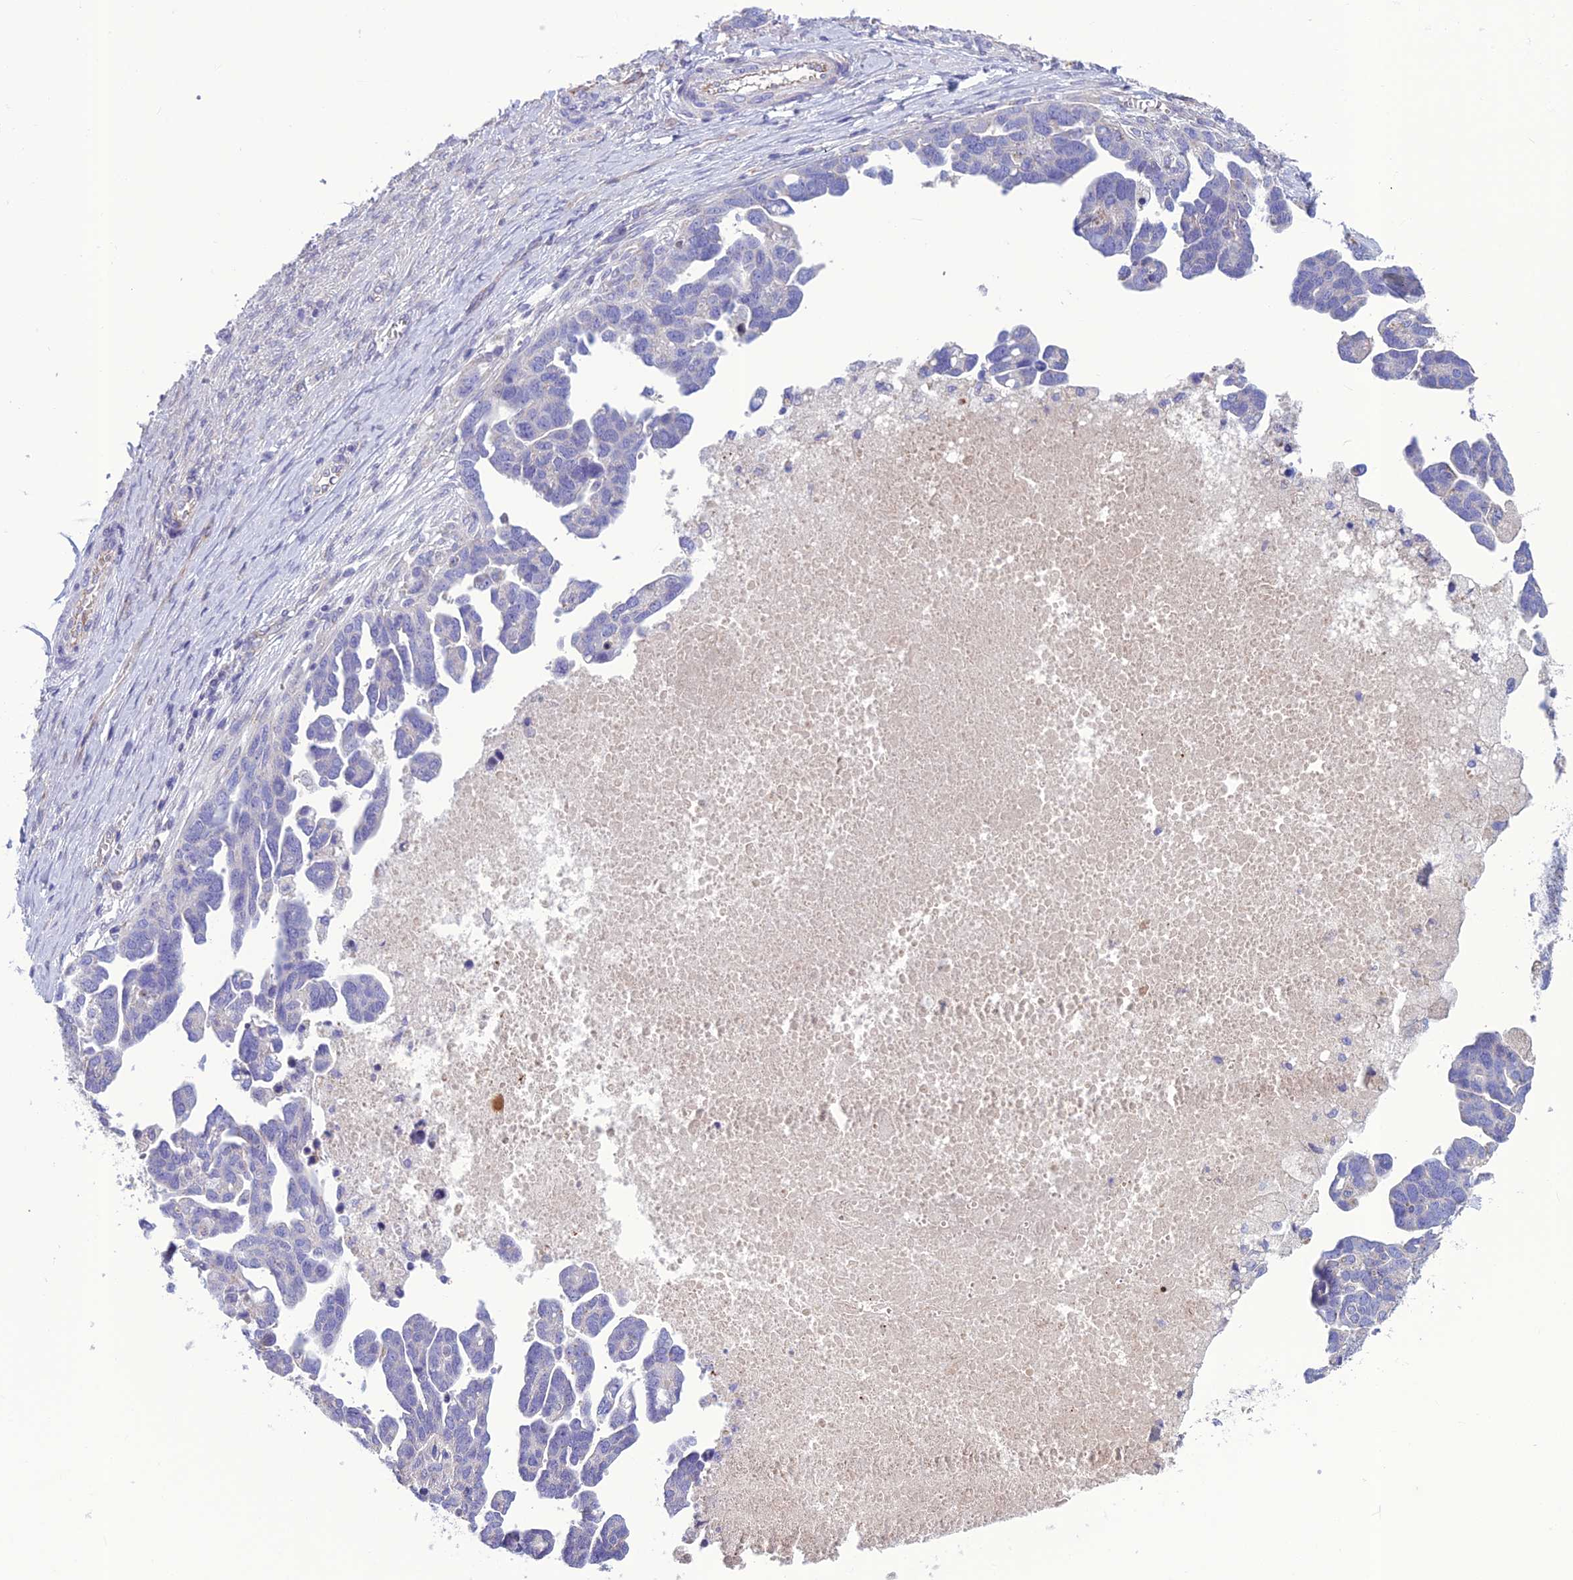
{"staining": {"intensity": "negative", "quantity": "none", "location": "none"}, "tissue": "ovarian cancer", "cell_type": "Tumor cells", "image_type": "cancer", "snomed": [{"axis": "morphology", "description": "Cystadenocarcinoma, serous, NOS"}, {"axis": "topography", "description": "Ovary"}], "caption": "Ovarian cancer (serous cystadenocarcinoma) was stained to show a protein in brown. There is no significant positivity in tumor cells.", "gene": "BHMT2", "patient": {"sex": "female", "age": 54}}